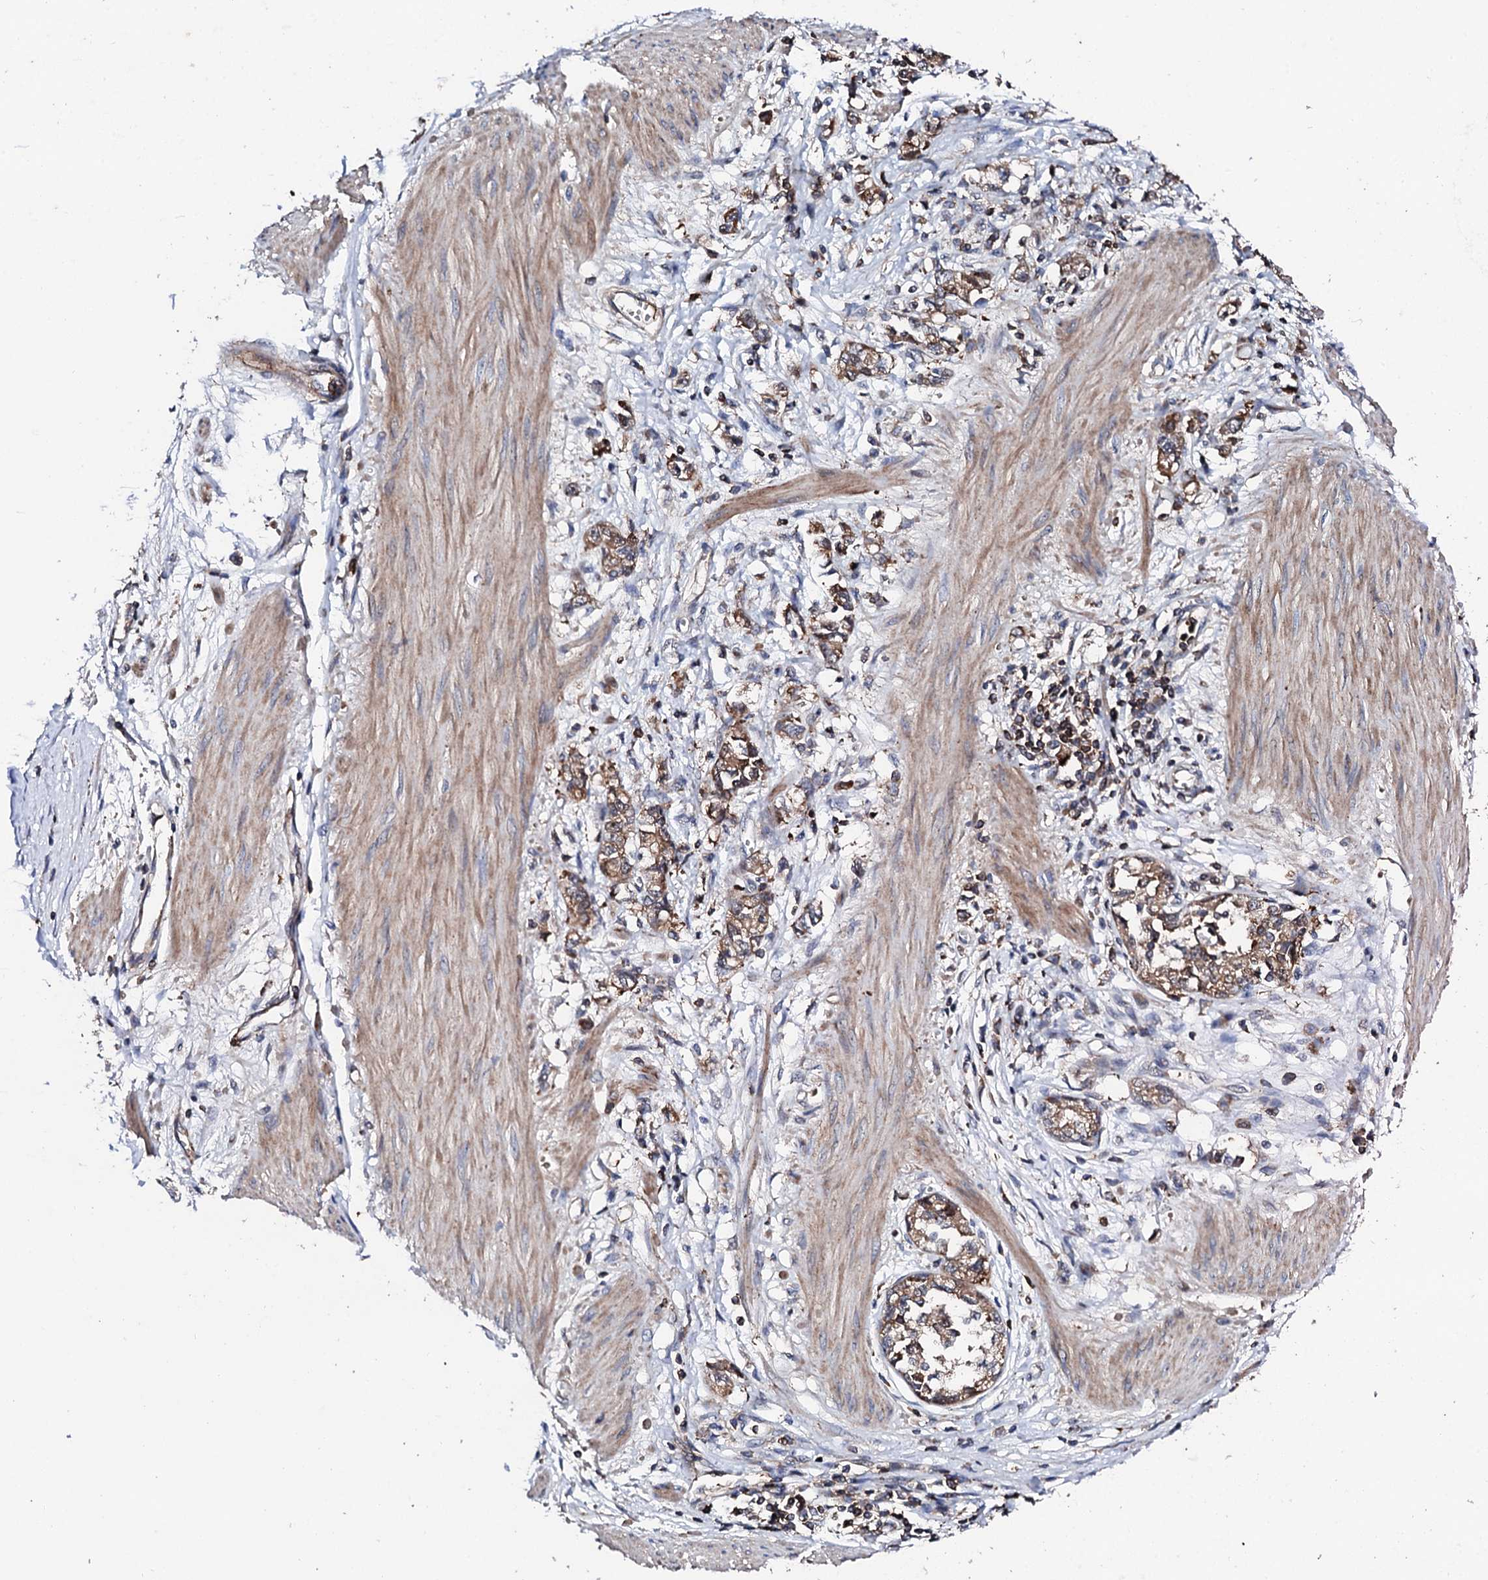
{"staining": {"intensity": "moderate", "quantity": ">75%", "location": "cytoplasmic/membranous"}, "tissue": "stomach cancer", "cell_type": "Tumor cells", "image_type": "cancer", "snomed": [{"axis": "morphology", "description": "Adenocarcinoma, NOS"}, {"axis": "topography", "description": "Stomach"}], "caption": "A micrograph showing moderate cytoplasmic/membranous positivity in approximately >75% of tumor cells in stomach cancer, as visualized by brown immunohistochemical staining.", "gene": "GTPBP4", "patient": {"sex": "female", "age": 76}}